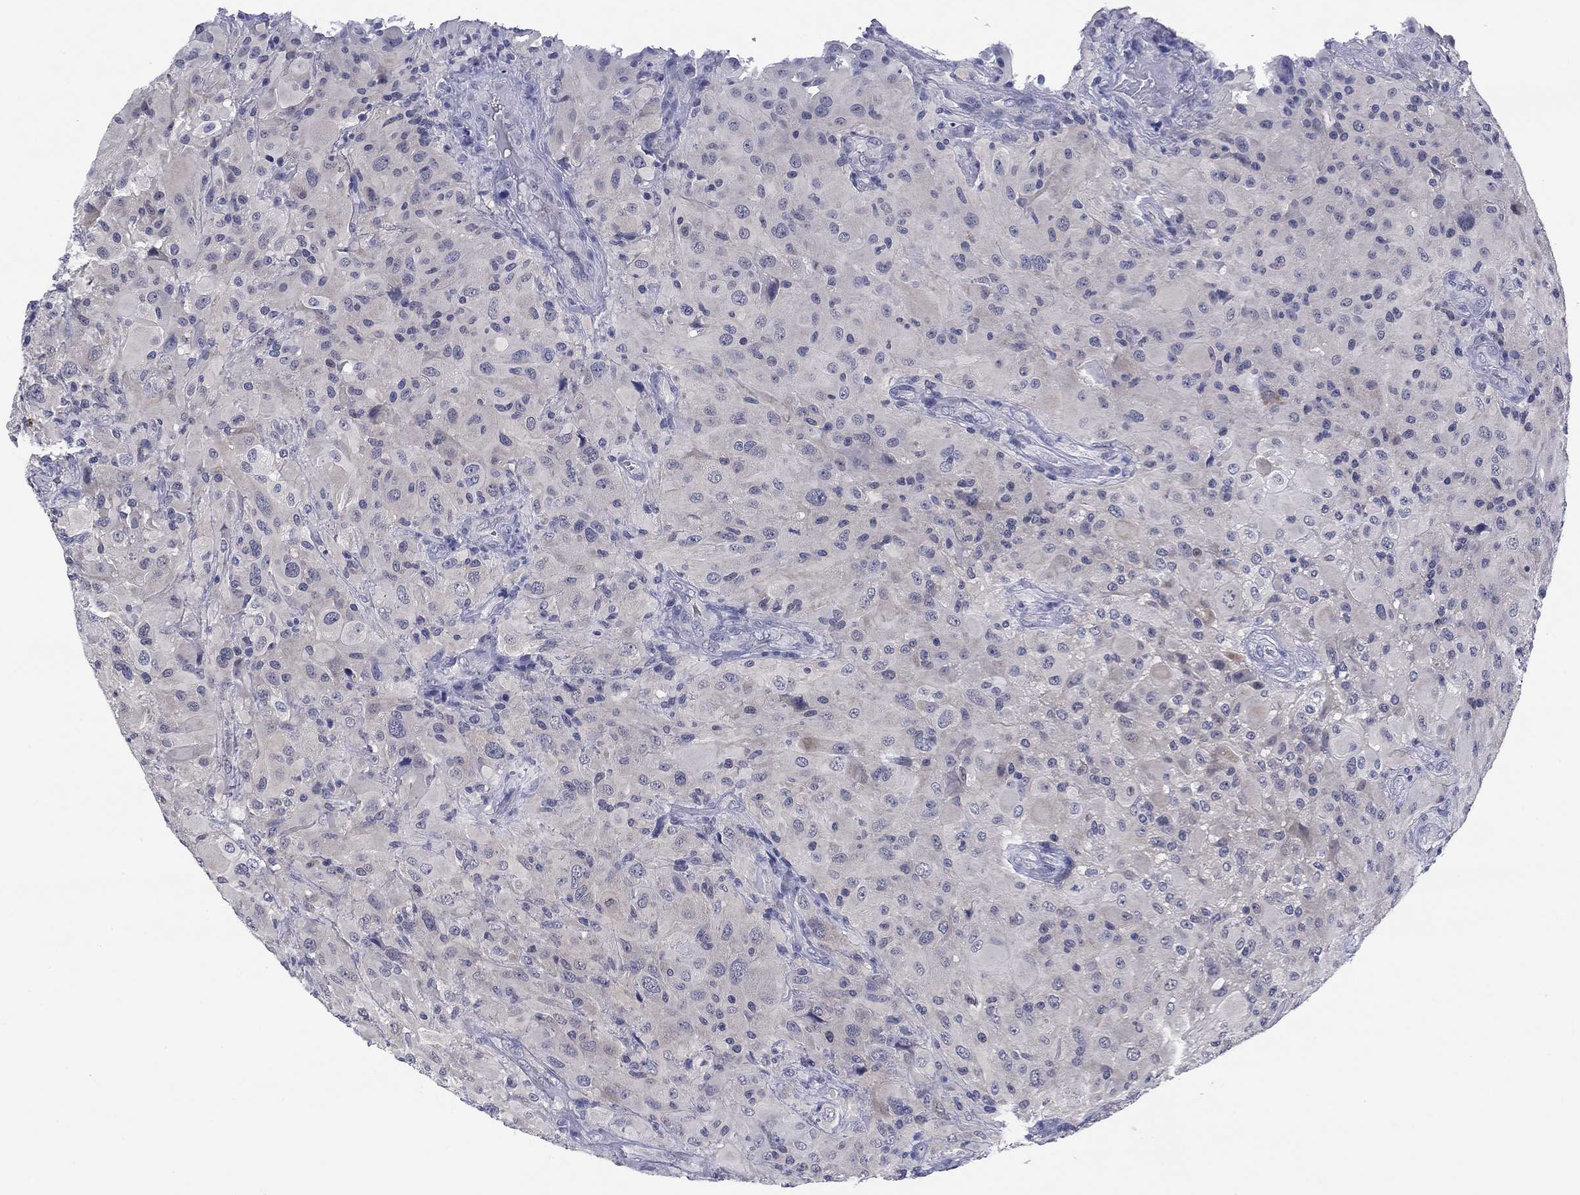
{"staining": {"intensity": "negative", "quantity": "none", "location": "none"}, "tissue": "glioma", "cell_type": "Tumor cells", "image_type": "cancer", "snomed": [{"axis": "morphology", "description": "Glioma, malignant, High grade"}, {"axis": "topography", "description": "Cerebral cortex"}], "caption": "Tumor cells are negative for brown protein staining in high-grade glioma (malignant). The staining is performed using DAB (3,3'-diaminobenzidine) brown chromogen with nuclei counter-stained in using hematoxylin.", "gene": "REXO5", "patient": {"sex": "male", "age": 35}}